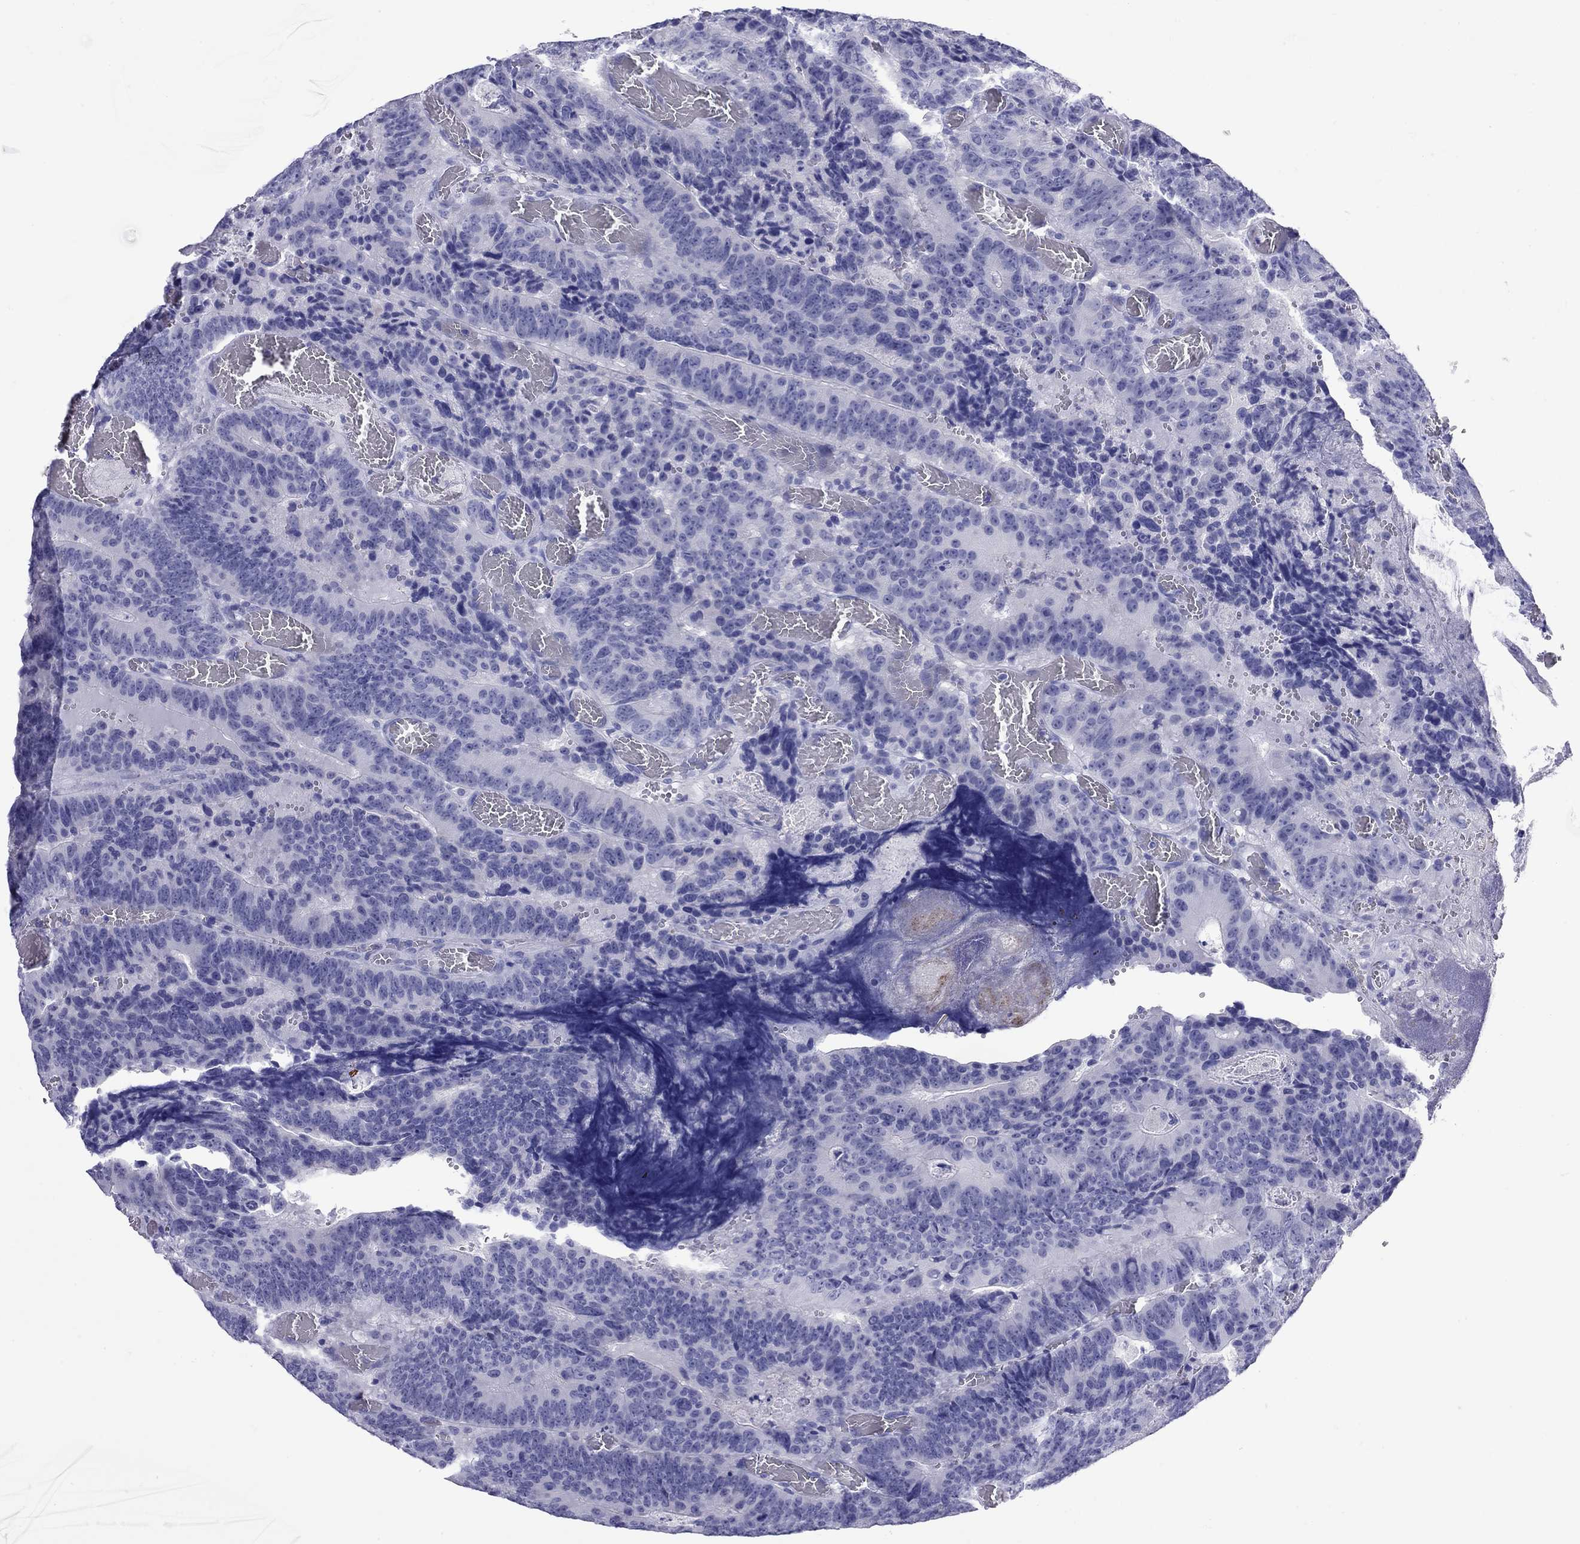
{"staining": {"intensity": "negative", "quantity": "none", "location": "none"}, "tissue": "colorectal cancer", "cell_type": "Tumor cells", "image_type": "cancer", "snomed": [{"axis": "morphology", "description": "Adenocarcinoma, NOS"}, {"axis": "topography", "description": "Colon"}], "caption": "Immunohistochemical staining of human colorectal cancer demonstrates no significant staining in tumor cells.", "gene": "GRIA2", "patient": {"sex": "female", "age": 82}}